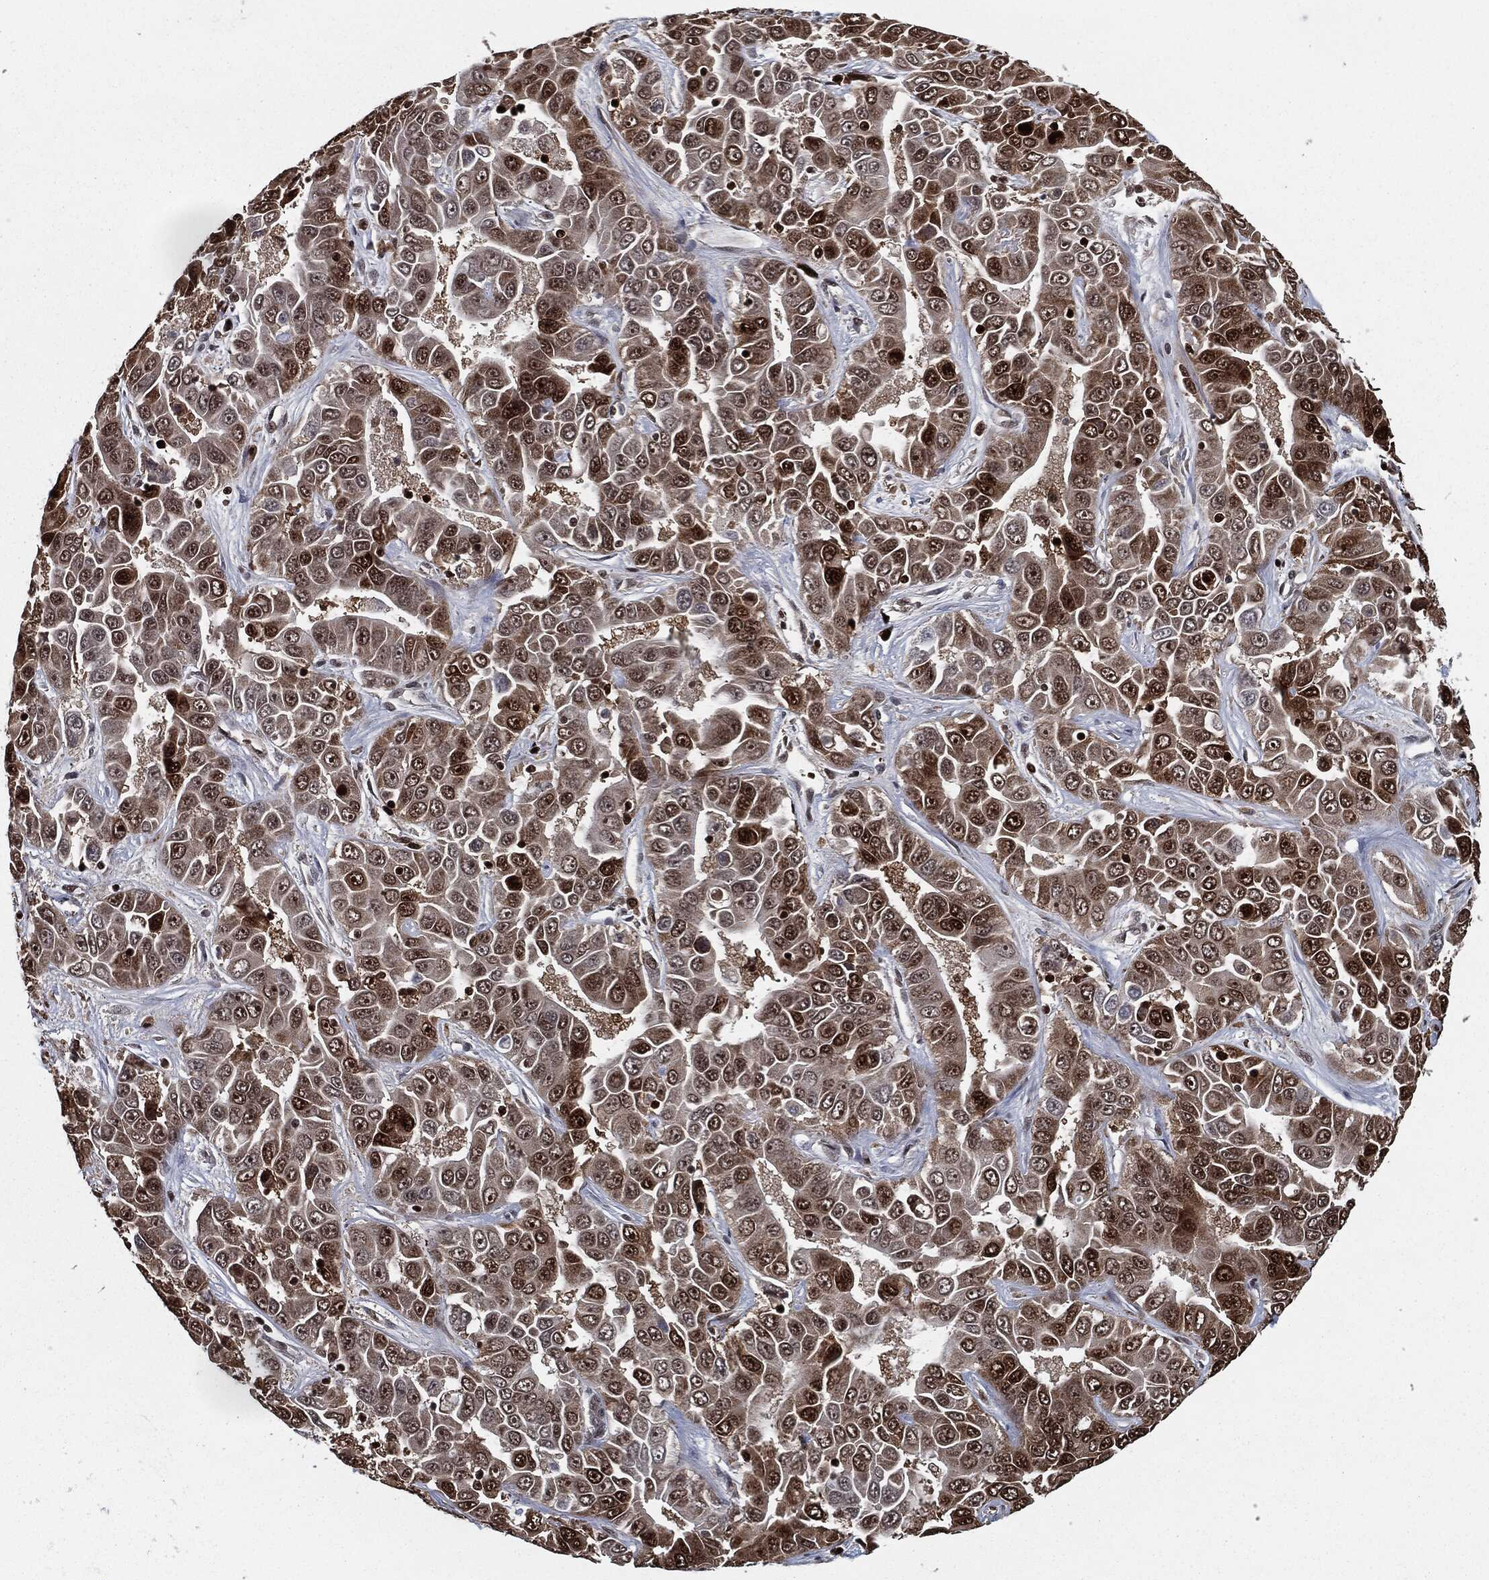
{"staining": {"intensity": "strong", "quantity": ">75%", "location": "cytoplasmic/membranous,nuclear"}, "tissue": "liver cancer", "cell_type": "Tumor cells", "image_type": "cancer", "snomed": [{"axis": "morphology", "description": "Cholangiocarcinoma"}, {"axis": "topography", "description": "Liver"}], "caption": "Protein expression by IHC demonstrates strong cytoplasmic/membranous and nuclear expression in approximately >75% of tumor cells in liver cancer (cholangiocarcinoma). Immunohistochemistry (ihc) stains the protein in brown and the nuclei are stained blue.", "gene": "CHCHD2", "patient": {"sex": "female", "age": 52}}